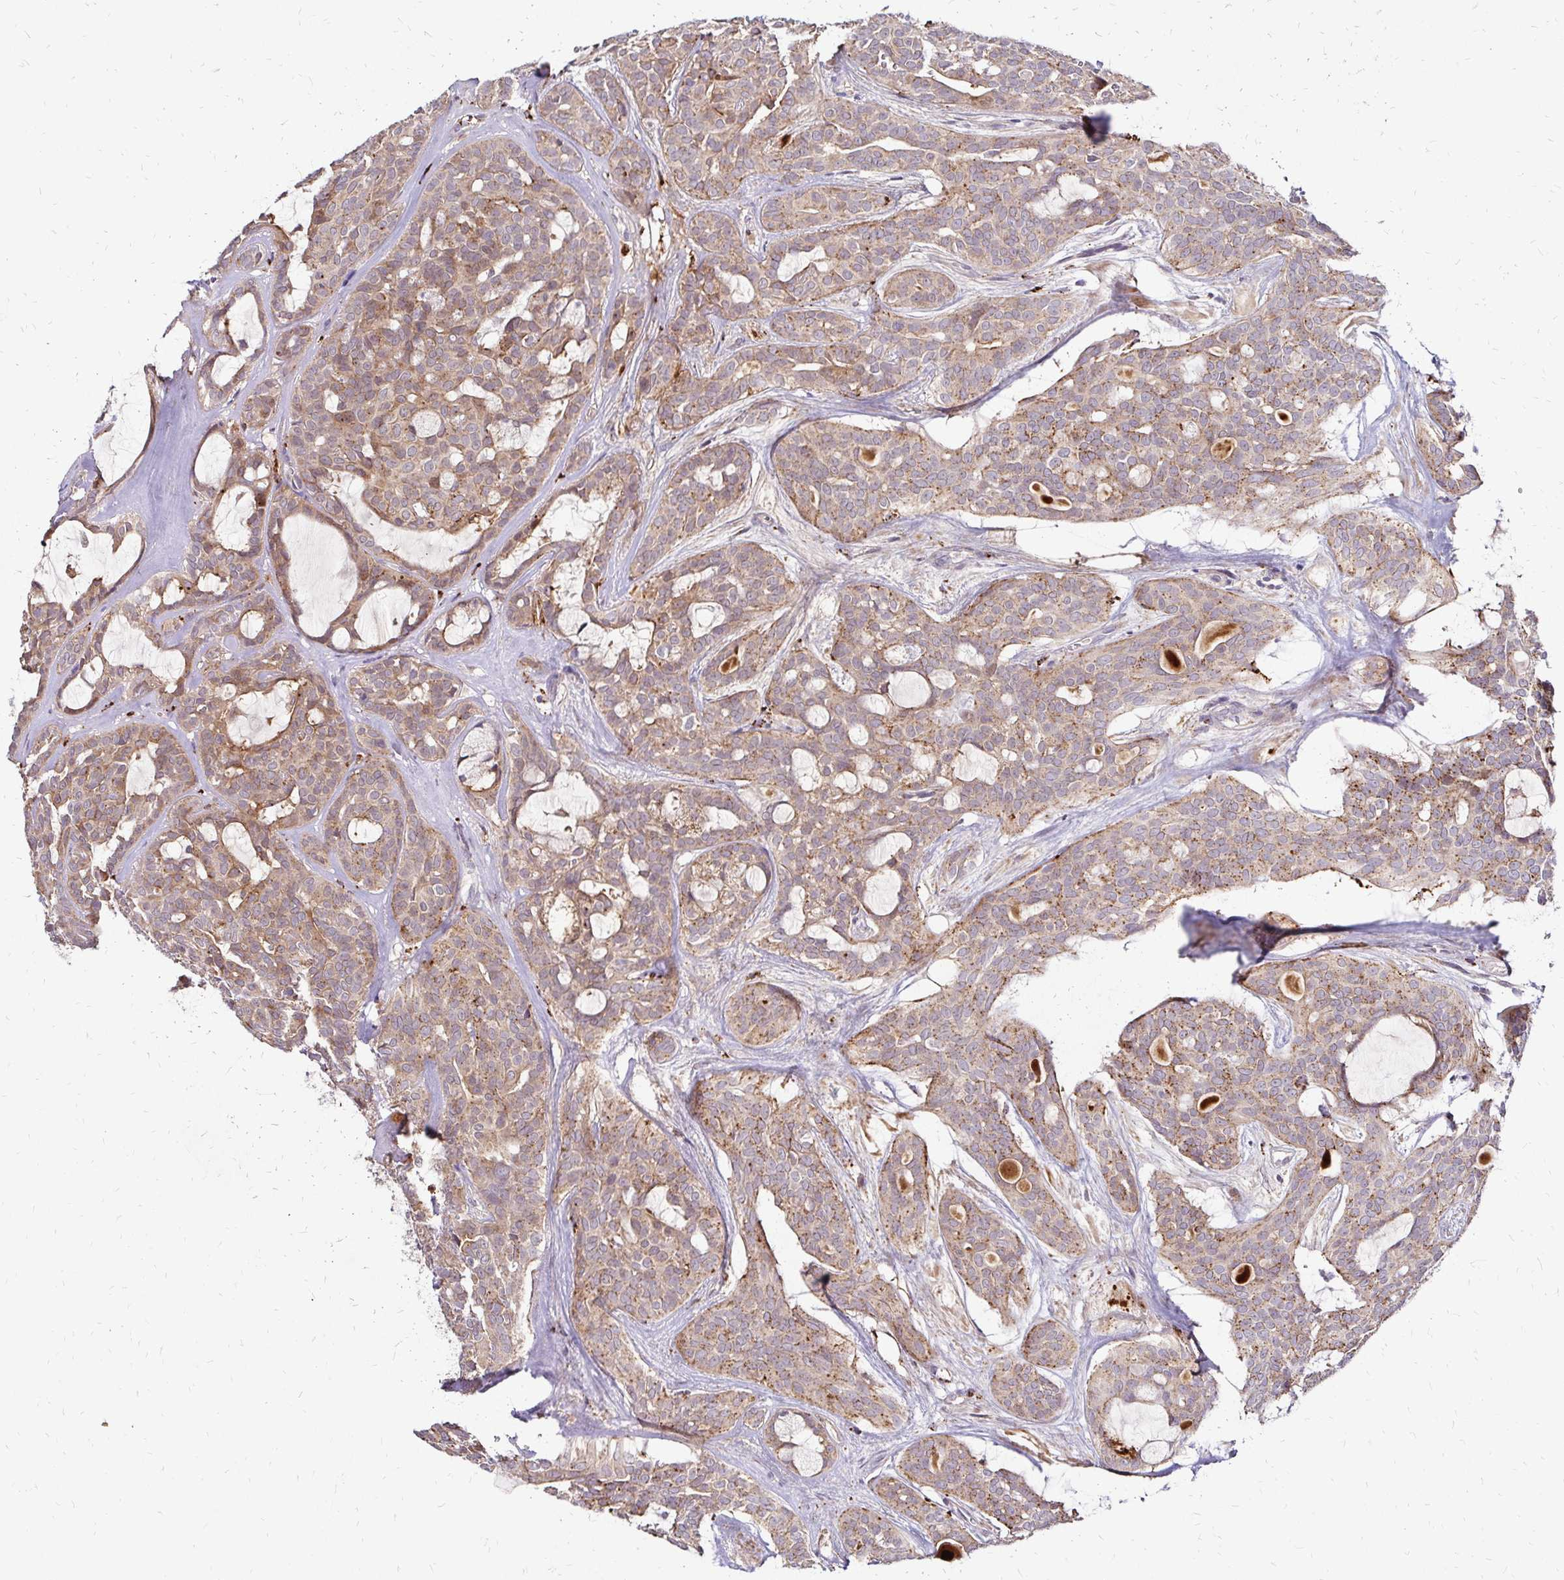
{"staining": {"intensity": "moderate", "quantity": "25%-75%", "location": "cytoplasmic/membranous"}, "tissue": "head and neck cancer", "cell_type": "Tumor cells", "image_type": "cancer", "snomed": [{"axis": "morphology", "description": "Adenocarcinoma, NOS"}, {"axis": "topography", "description": "Head-Neck"}], "caption": "An IHC photomicrograph of neoplastic tissue is shown. Protein staining in brown highlights moderate cytoplasmic/membranous positivity in head and neck adenocarcinoma within tumor cells. (brown staining indicates protein expression, while blue staining denotes nuclei).", "gene": "IDUA", "patient": {"sex": "male", "age": 66}}